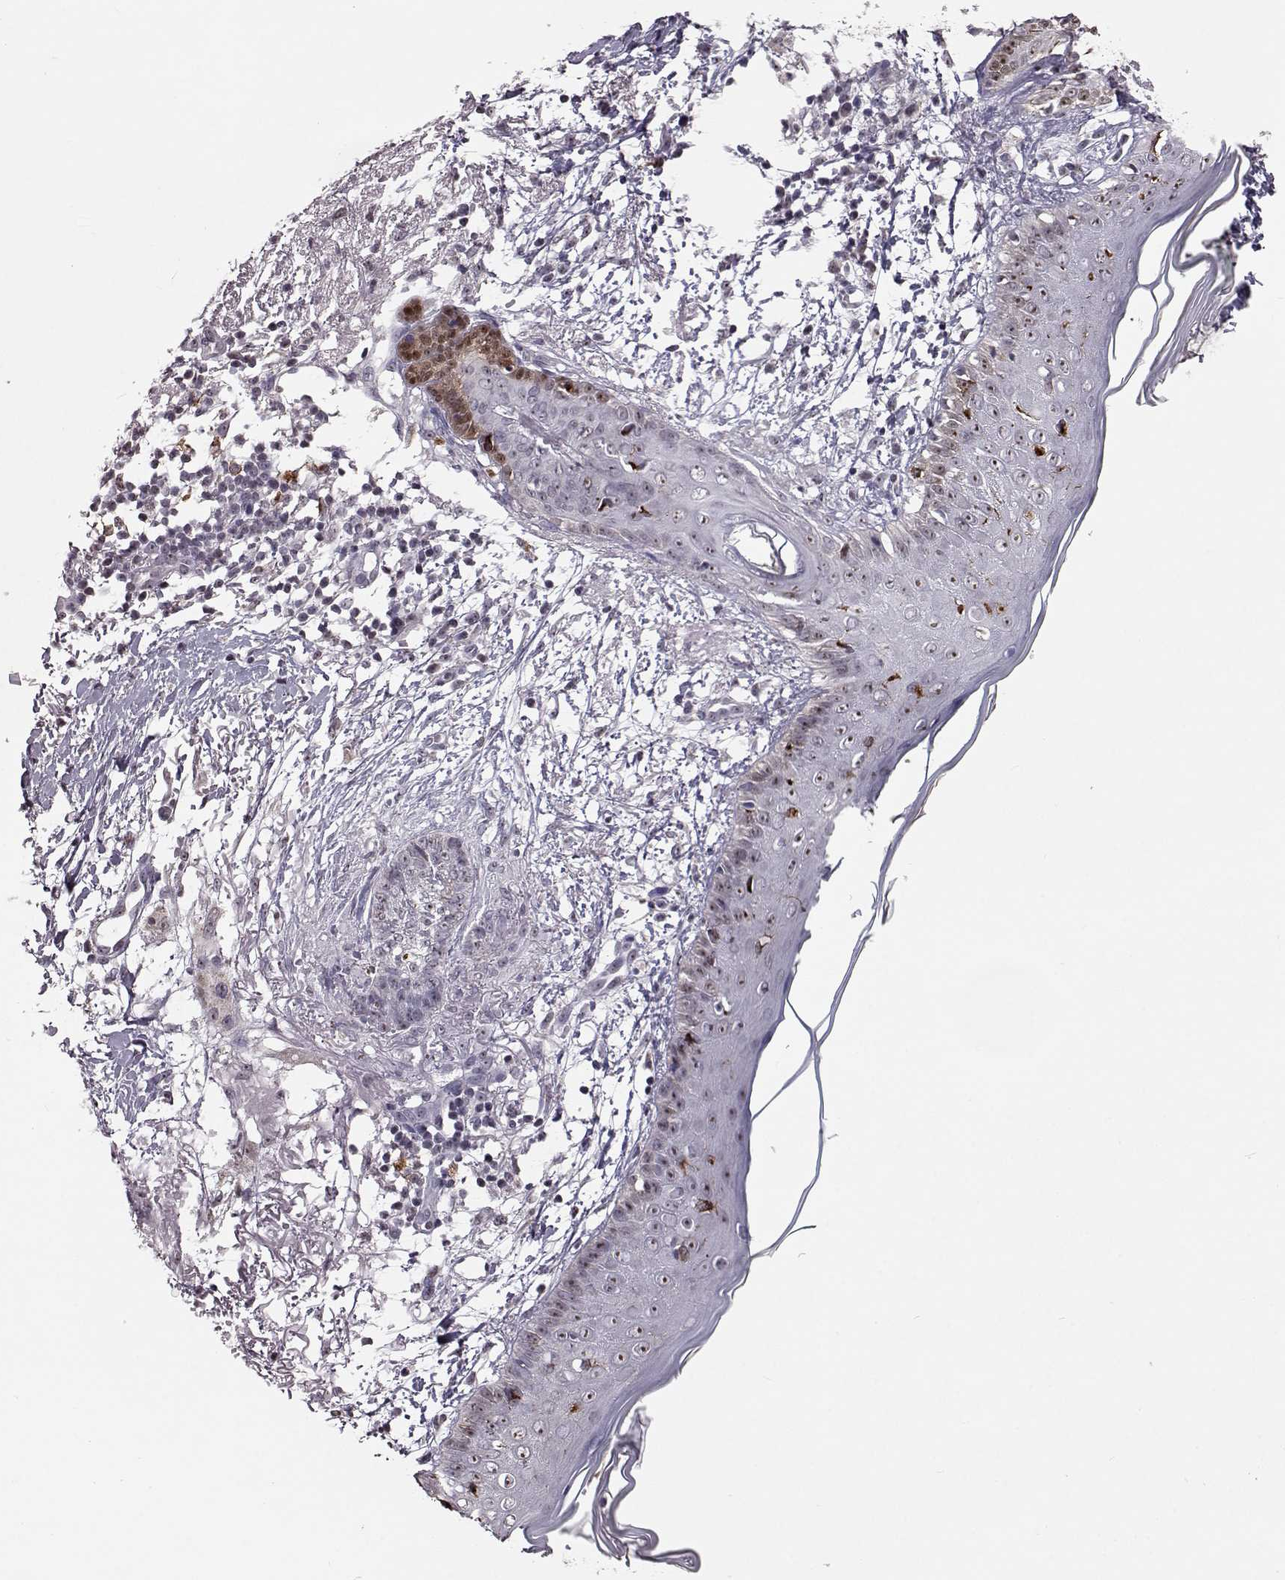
{"staining": {"intensity": "weak", "quantity": "<25%", "location": "nuclear"}, "tissue": "skin cancer", "cell_type": "Tumor cells", "image_type": "cancer", "snomed": [{"axis": "morphology", "description": "Normal tissue, NOS"}, {"axis": "morphology", "description": "Basal cell carcinoma"}, {"axis": "topography", "description": "Skin"}], "caption": "The photomicrograph shows no significant staining in tumor cells of basal cell carcinoma (skin).", "gene": "ALDH3A1", "patient": {"sex": "male", "age": 84}}